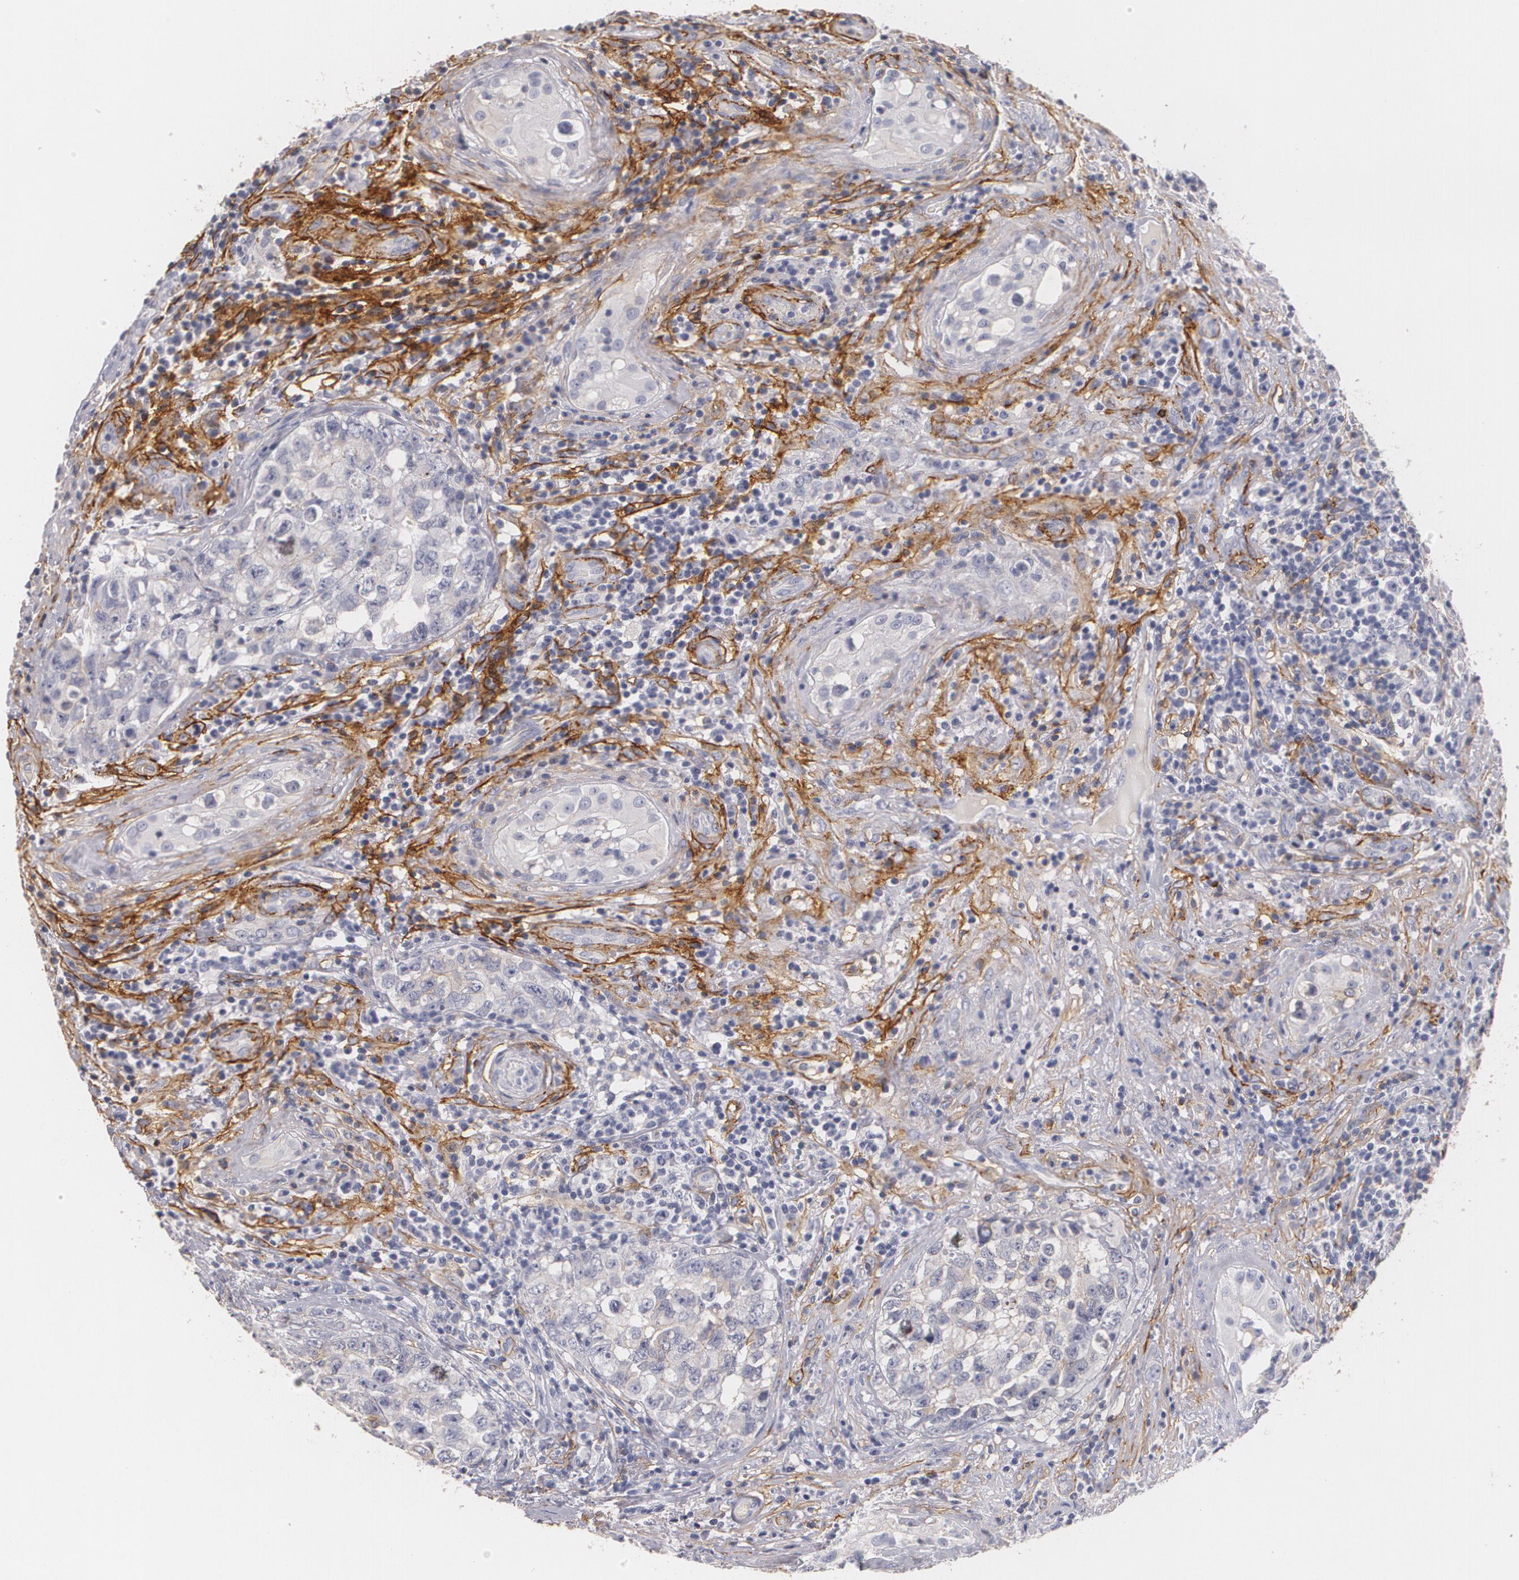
{"staining": {"intensity": "negative", "quantity": "none", "location": "none"}, "tissue": "testis cancer", "cell_type": "Tumor cells", "image_type": "cancer", "snomed": [{"axis": "morphology", "description": "Carcinoma, Embryonal, NOS"}, {"axis": "topography", "description": "Testis"}], "caption": "A high-resolution micrograph shows immunohistochemistry (IHC) staining of testis cancer, which displays no significant positivity in tumor cells.", "gene": "NGFR", "patient": {"sex": "male", "age": 31}}